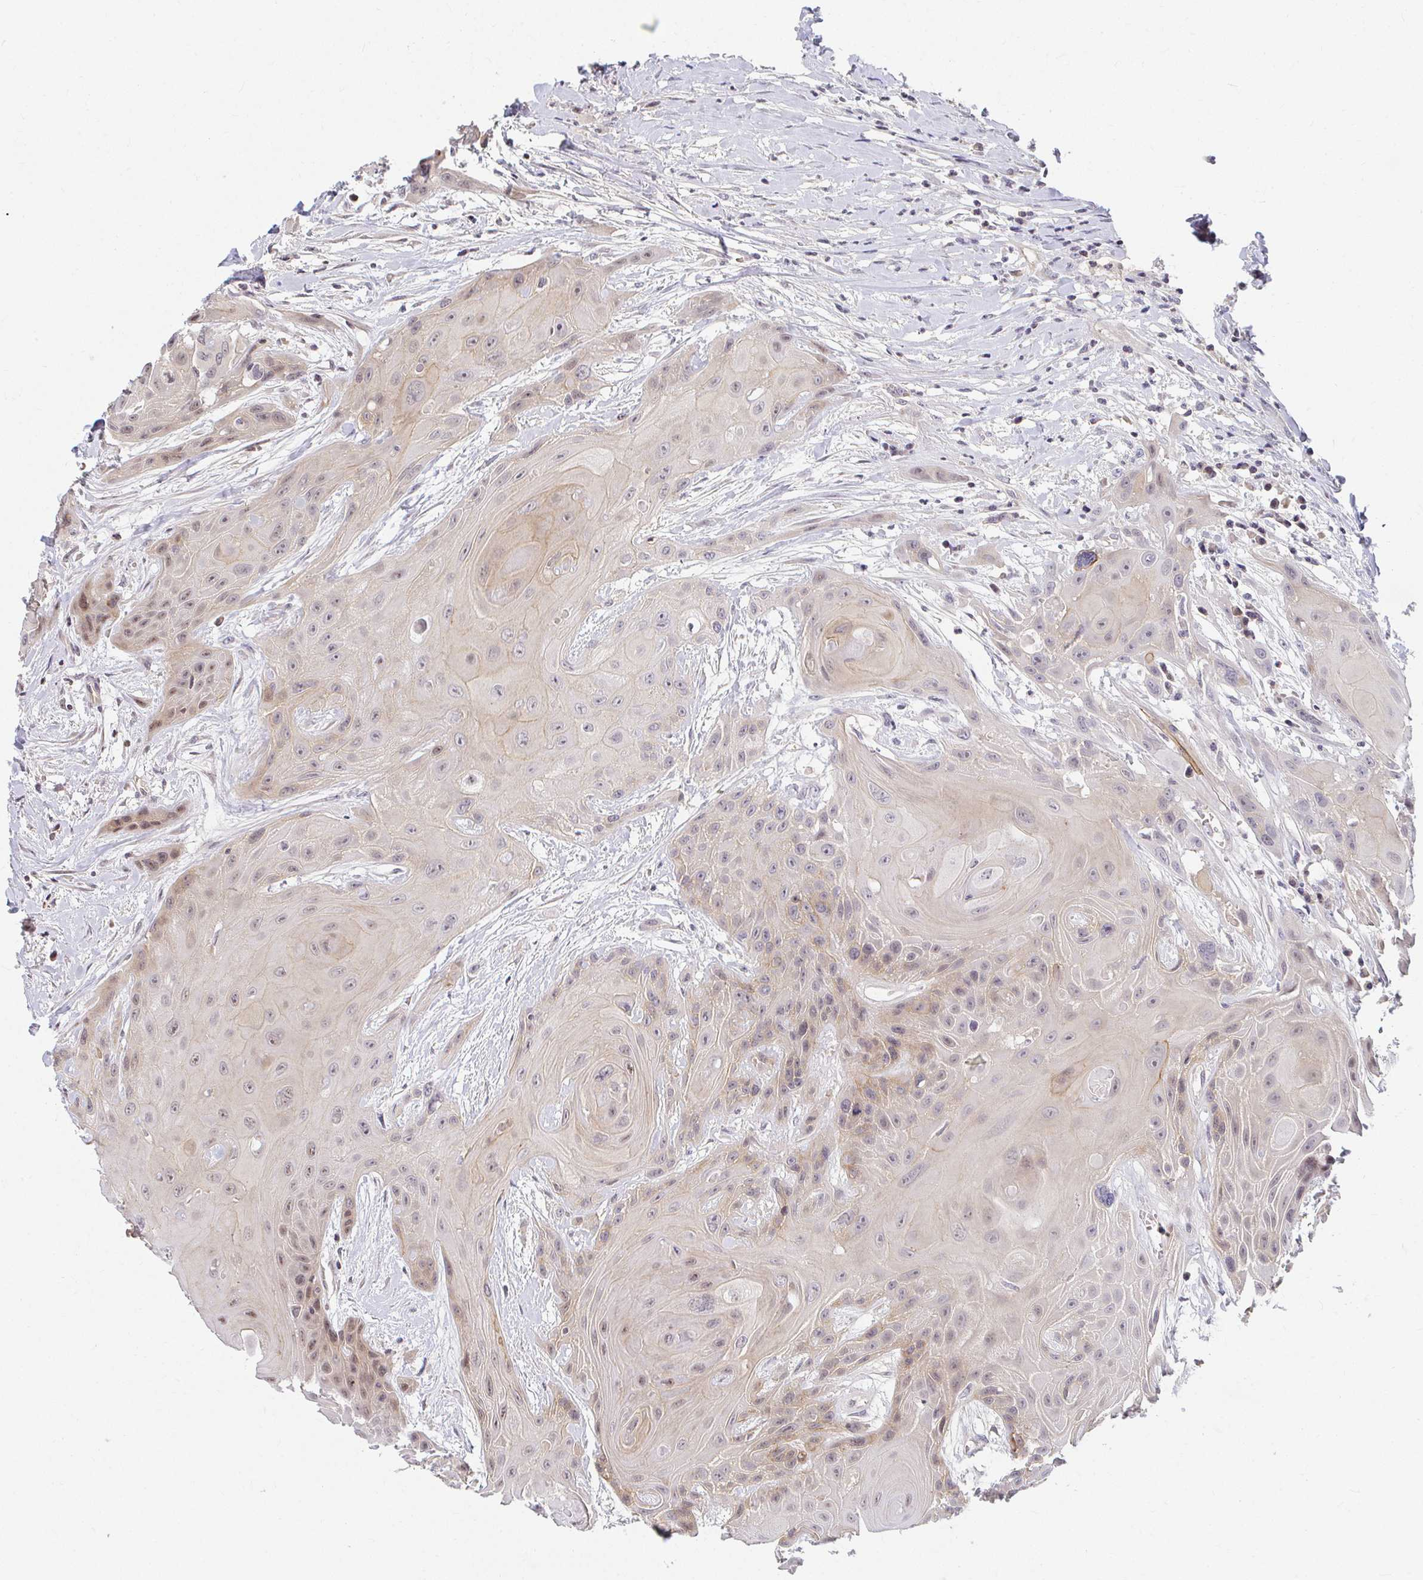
{"staining": {"intensity": "weak", "quantity": "25%-75%", "location": "cytoplasmic/membranous,nuclear"}, "tissue": "head and neck cancer", "cell_type": "Tumor cells", "image_type": "cancer", "snomed": [{"axis": "morphology", "description": "Squamous cell carcinoma, NOS"}, {"axis": "topography", "description": "Head-Neck"}], "caption": "Brown immunohistochemical staining in squamous cell carcinoma (head and neck) displays weak cytoplasmic/membranous and nuclear expression in approximately 25%-75% of tumor cells.", "gene": "ANK3", "patient": {"sex": "female", "age": 73}}